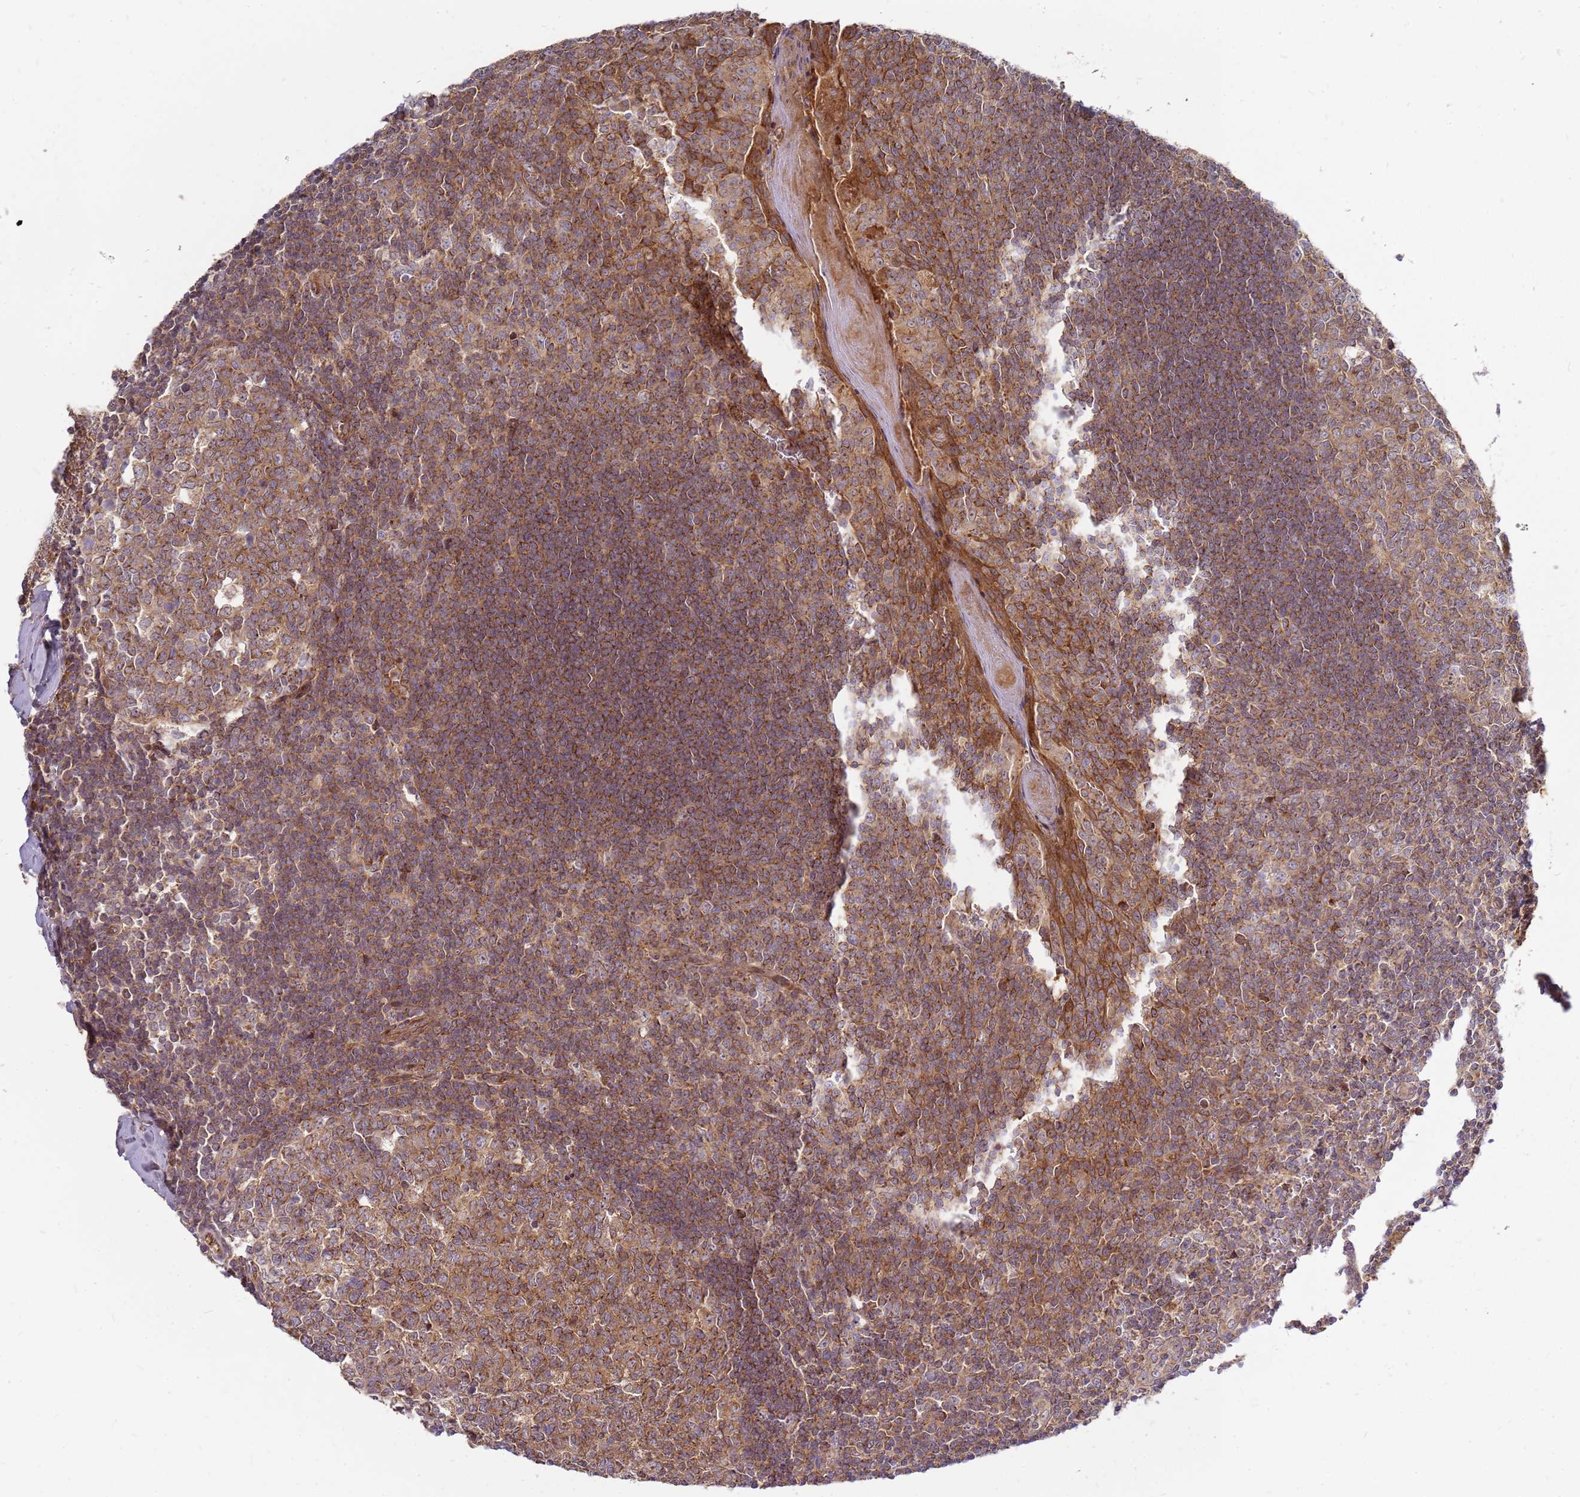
{"staining": {"intensity": "moderate", "quantity": ">75%", "location": "cytoplasmic/membranous"}, "tissue": "tonsil", "cell_type": "Germinal center cells", "image_type": "normal", "snomed": [{"axis": "morphology", "description": "Normal tissue, NOS"}, {"axis": "topography", "description": "Tonsil"}], "caption": "Protein expression analysis of benign tonsil demonstrates moderate cytoplasmic/membranous expression in about >75% of germinal center cells.", "gene": "CCDC159", "patient": {"sex": "male", "age": 27}}